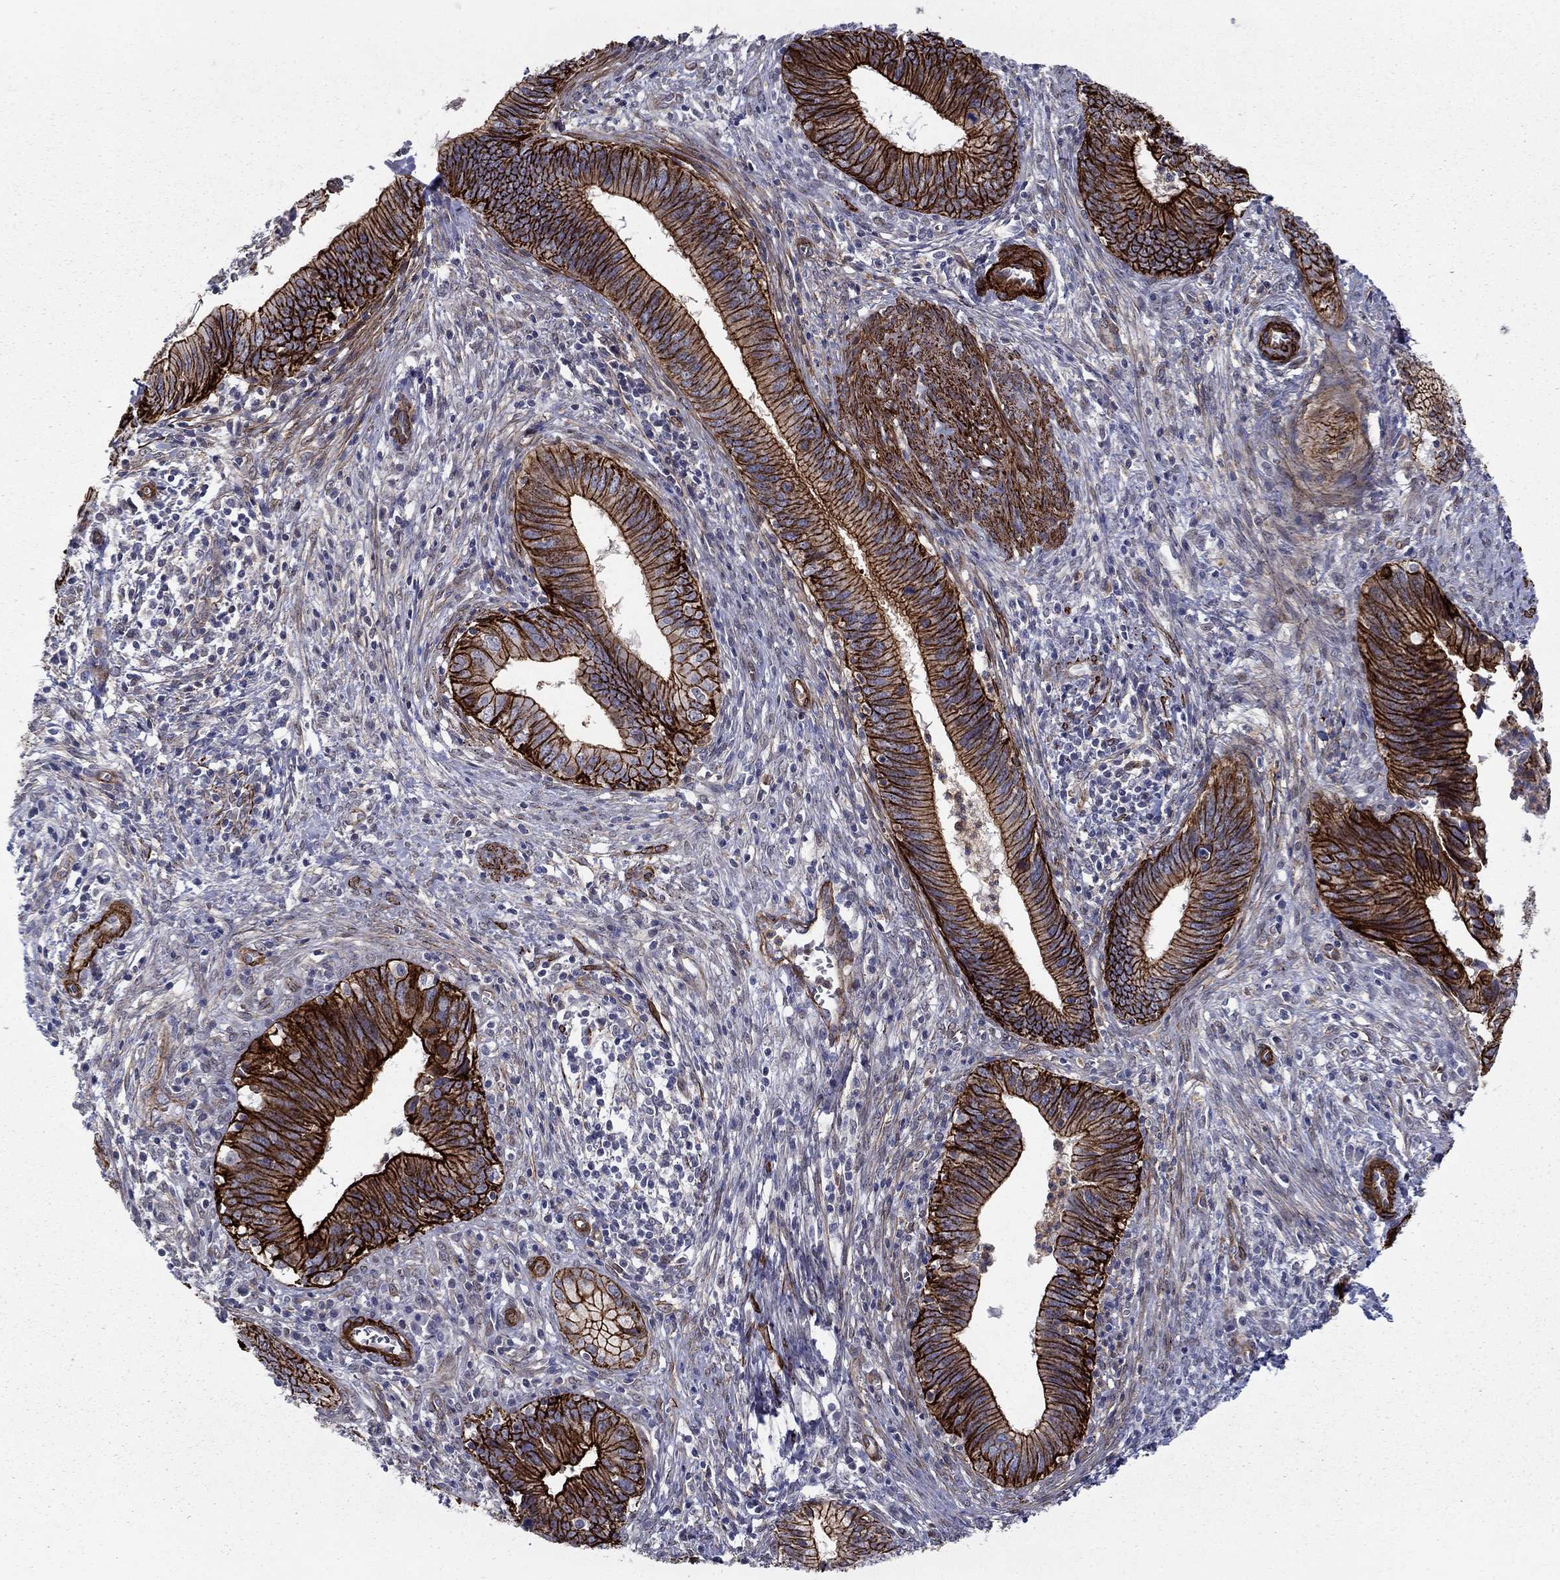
{"staining": {"intensity": "strong", "quantity": ">75%", "location": "cytoplasmic/membranous"}, "tissue": "cervical cancer", "cell_type": "Tumor cells", "image_type": "cancer", "snomed": [{"axis": "morphology", "description": "Adenocarcinoma, NOS"}, {"axis": "topography", "description": "Cervix"}], "caption": "This image demonstrates IHC staining of cervical cancer, with high strong cytoplasmic/membranous staining in about >75% of tumor cells.", "gene": "KRBA1", "patient": {"sex": "female", "age": 42}}